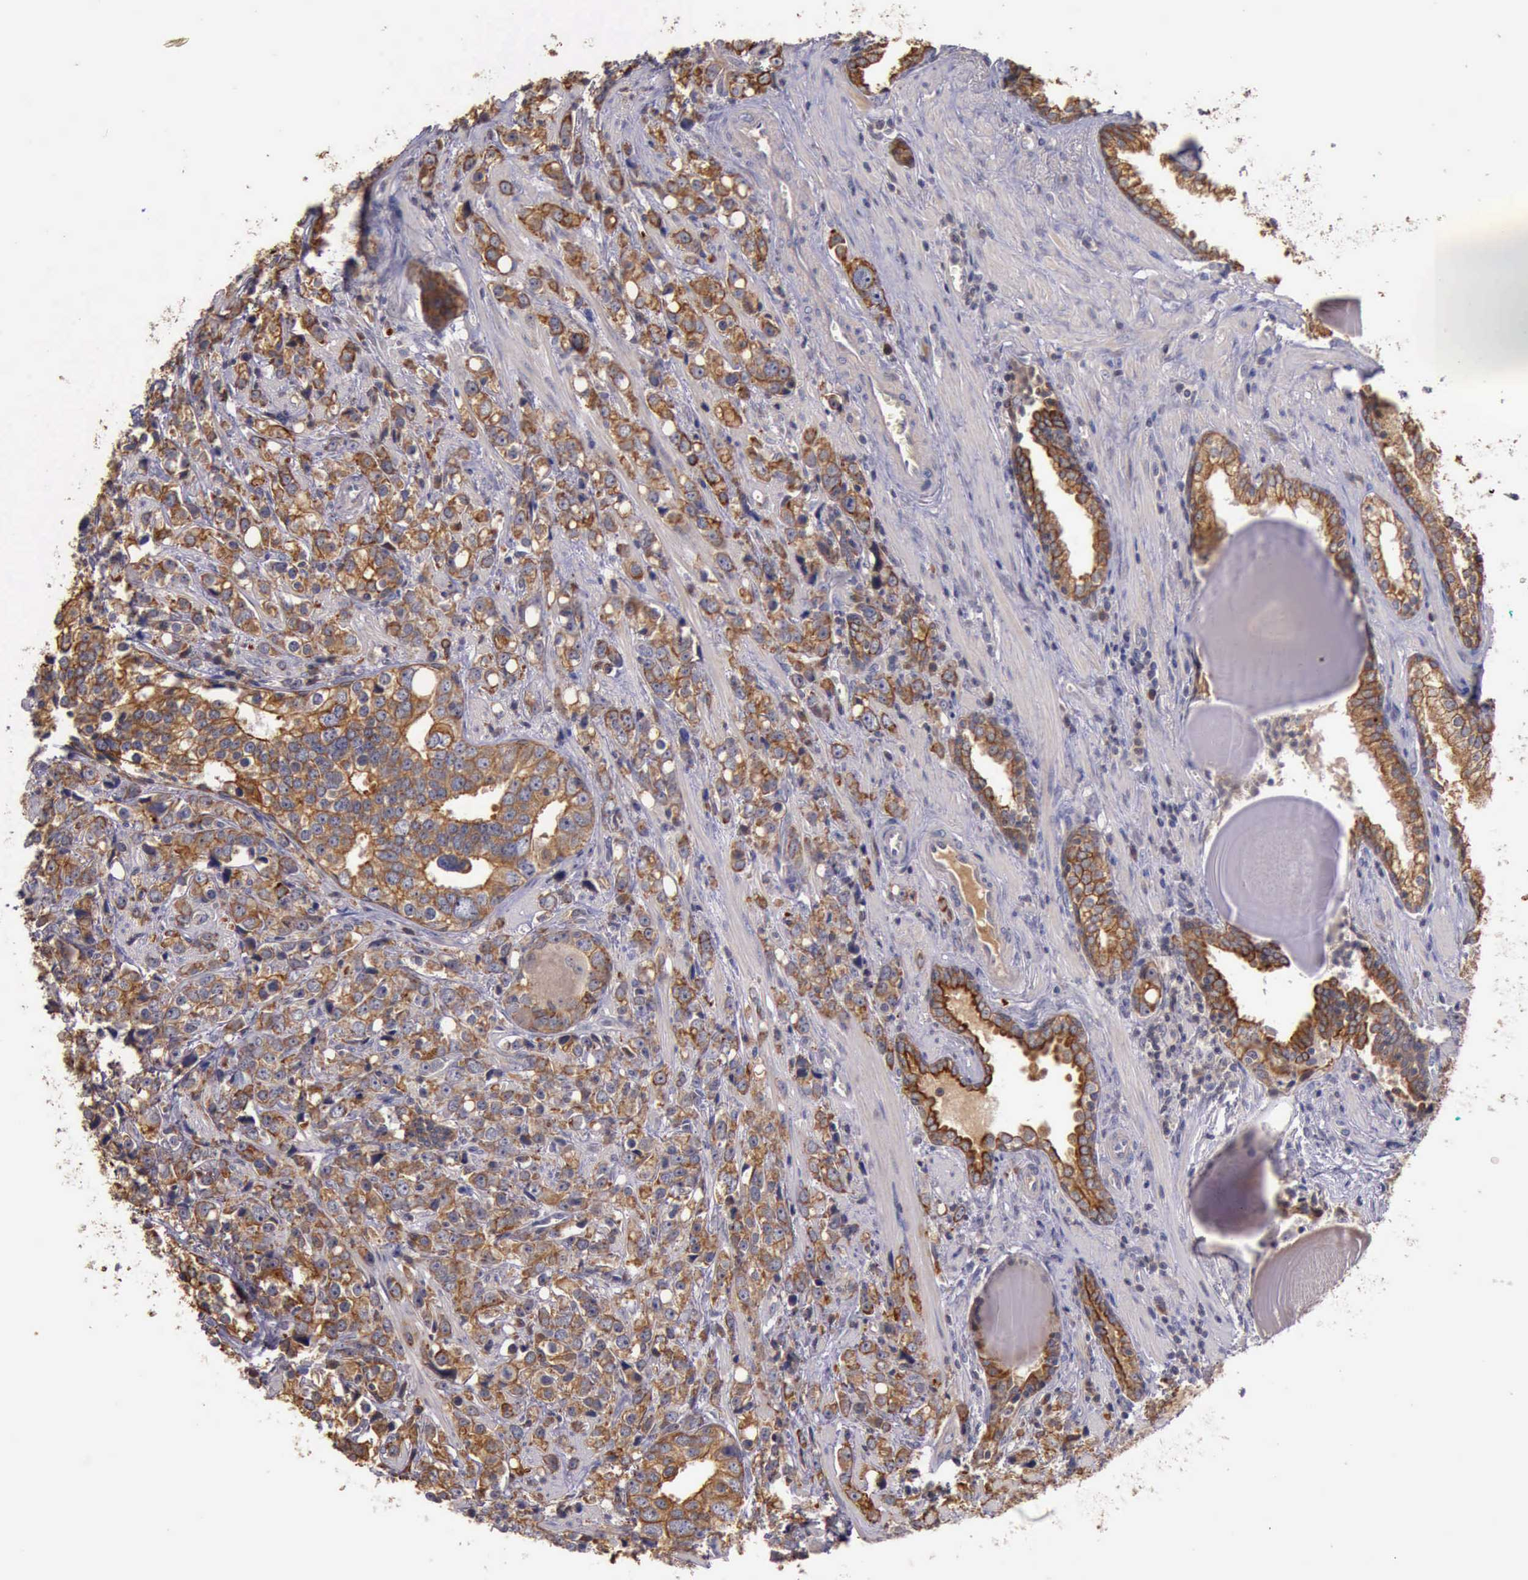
{"staining": {"intensity": "moderate", "quantity": ">75%", "location": "cytoplasmic/membranous"}, "tissue": "prostate cancer", "cell_type": "Tumor cells", "image_type": "cancer", "snomed": [{"axis": "morphology", "description": "Adenocarcinoma, High grade"}, {"axis": "topography", "description": "Prostate"}], "caption": "Human prostate cancer stained with a brown dye exhibits moderate cytoplasmic/membranous positive expression in about >75% of tumor cells.", "gene": "RAB39B", "patient": {"sex": "male", "age": 71}}